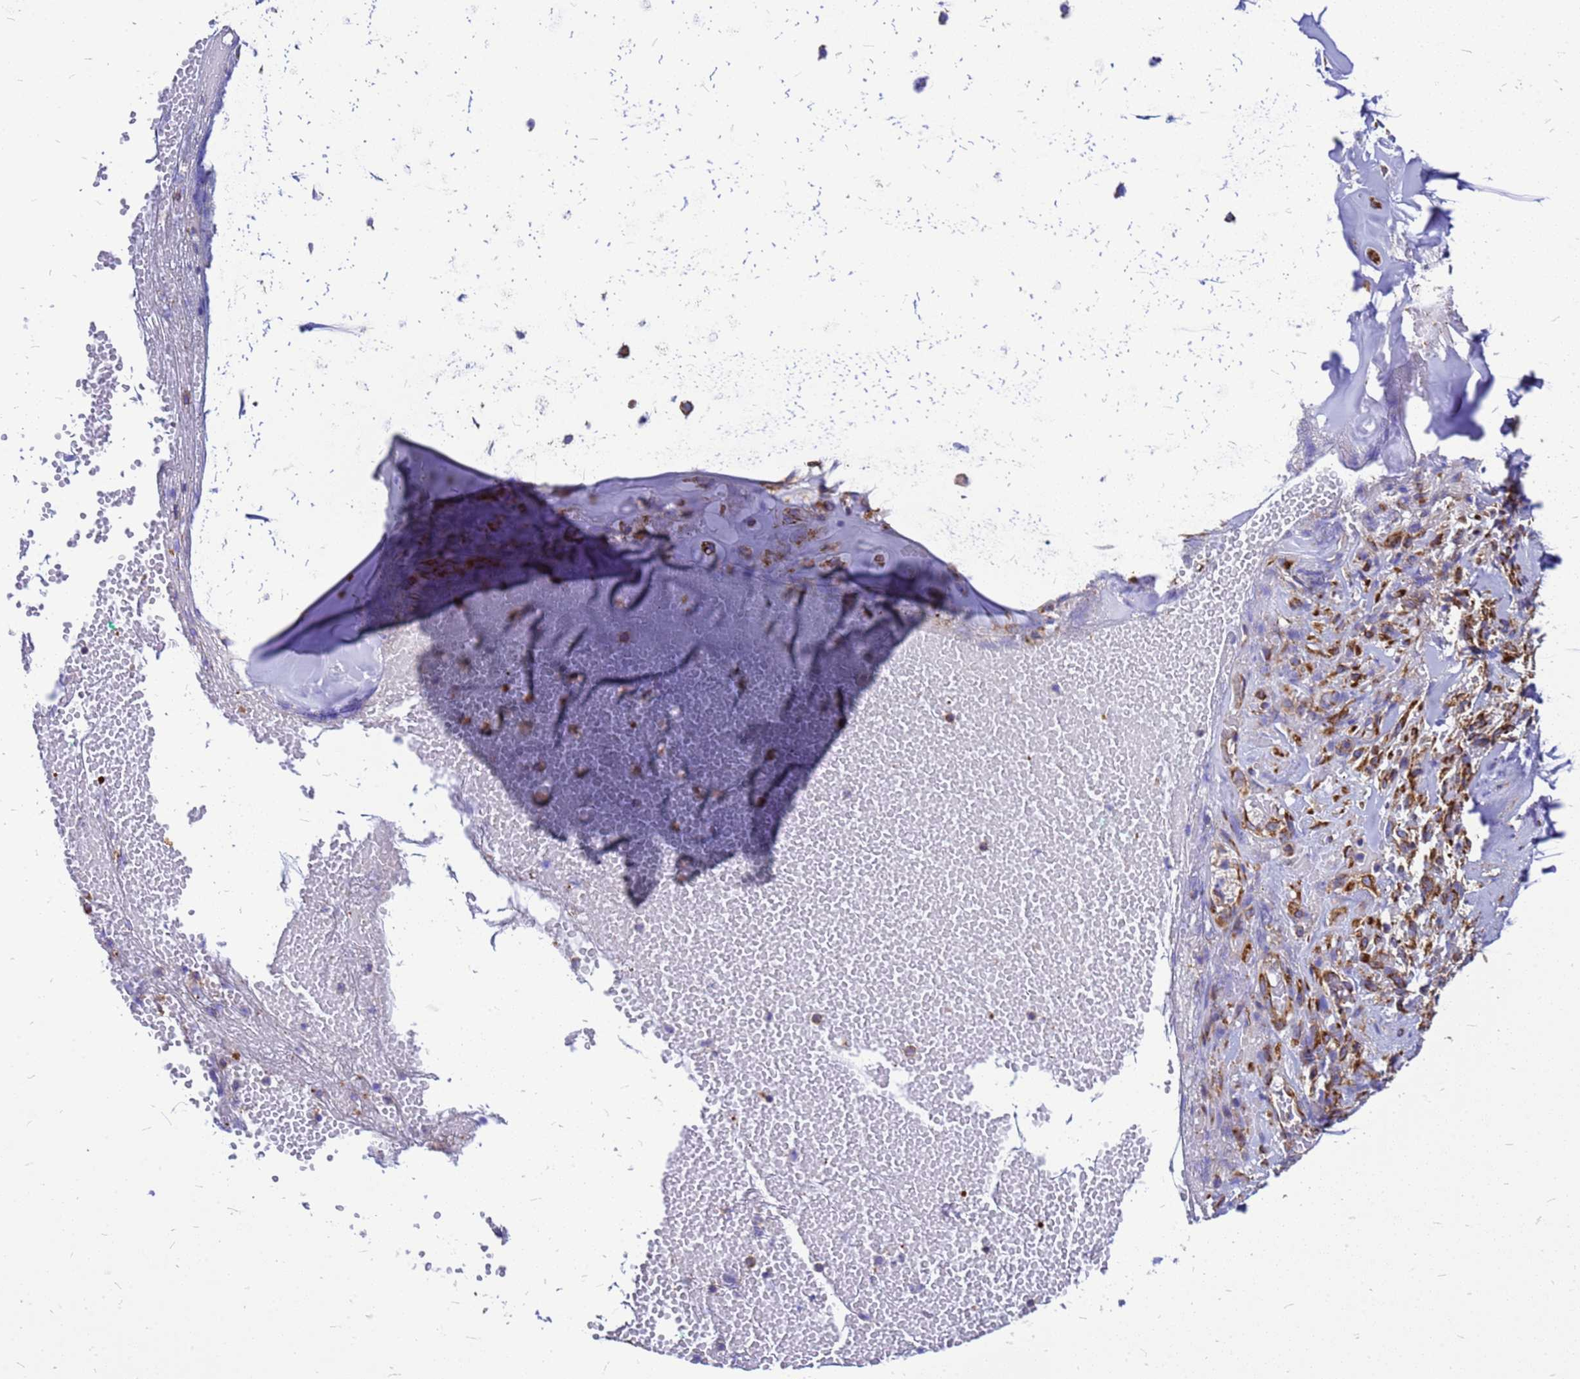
{"staining": {"intensity": "moderate", "quantity": "<25%", "location": "cytoplasmic/membranous"}, "tissue": "adipose tissue", "cell_type": "Adipocytes", "image_type": "normal", "snomed": [{"axis": "morphology", "description": "Normal tissue, NOS"}, {"axis": "morphology", "description": "Basal cell carcinoma"}, {"axis": "topography", "description": "Cartilage tissue"}, {"axis": "topography", "description": "Nasopharynx"}, {"axis": "topography", "description": "Oral tissue"}], "caption": "Protein staining shows moderate cytoplasmic/membranous positivity in about <25% of adipocytes in benign adipose tissue. (Brightfield microscopy of DAB IHC at high magnification).", "gene": "EEF1D", "patient": {"sex": "female", "age": 77}}